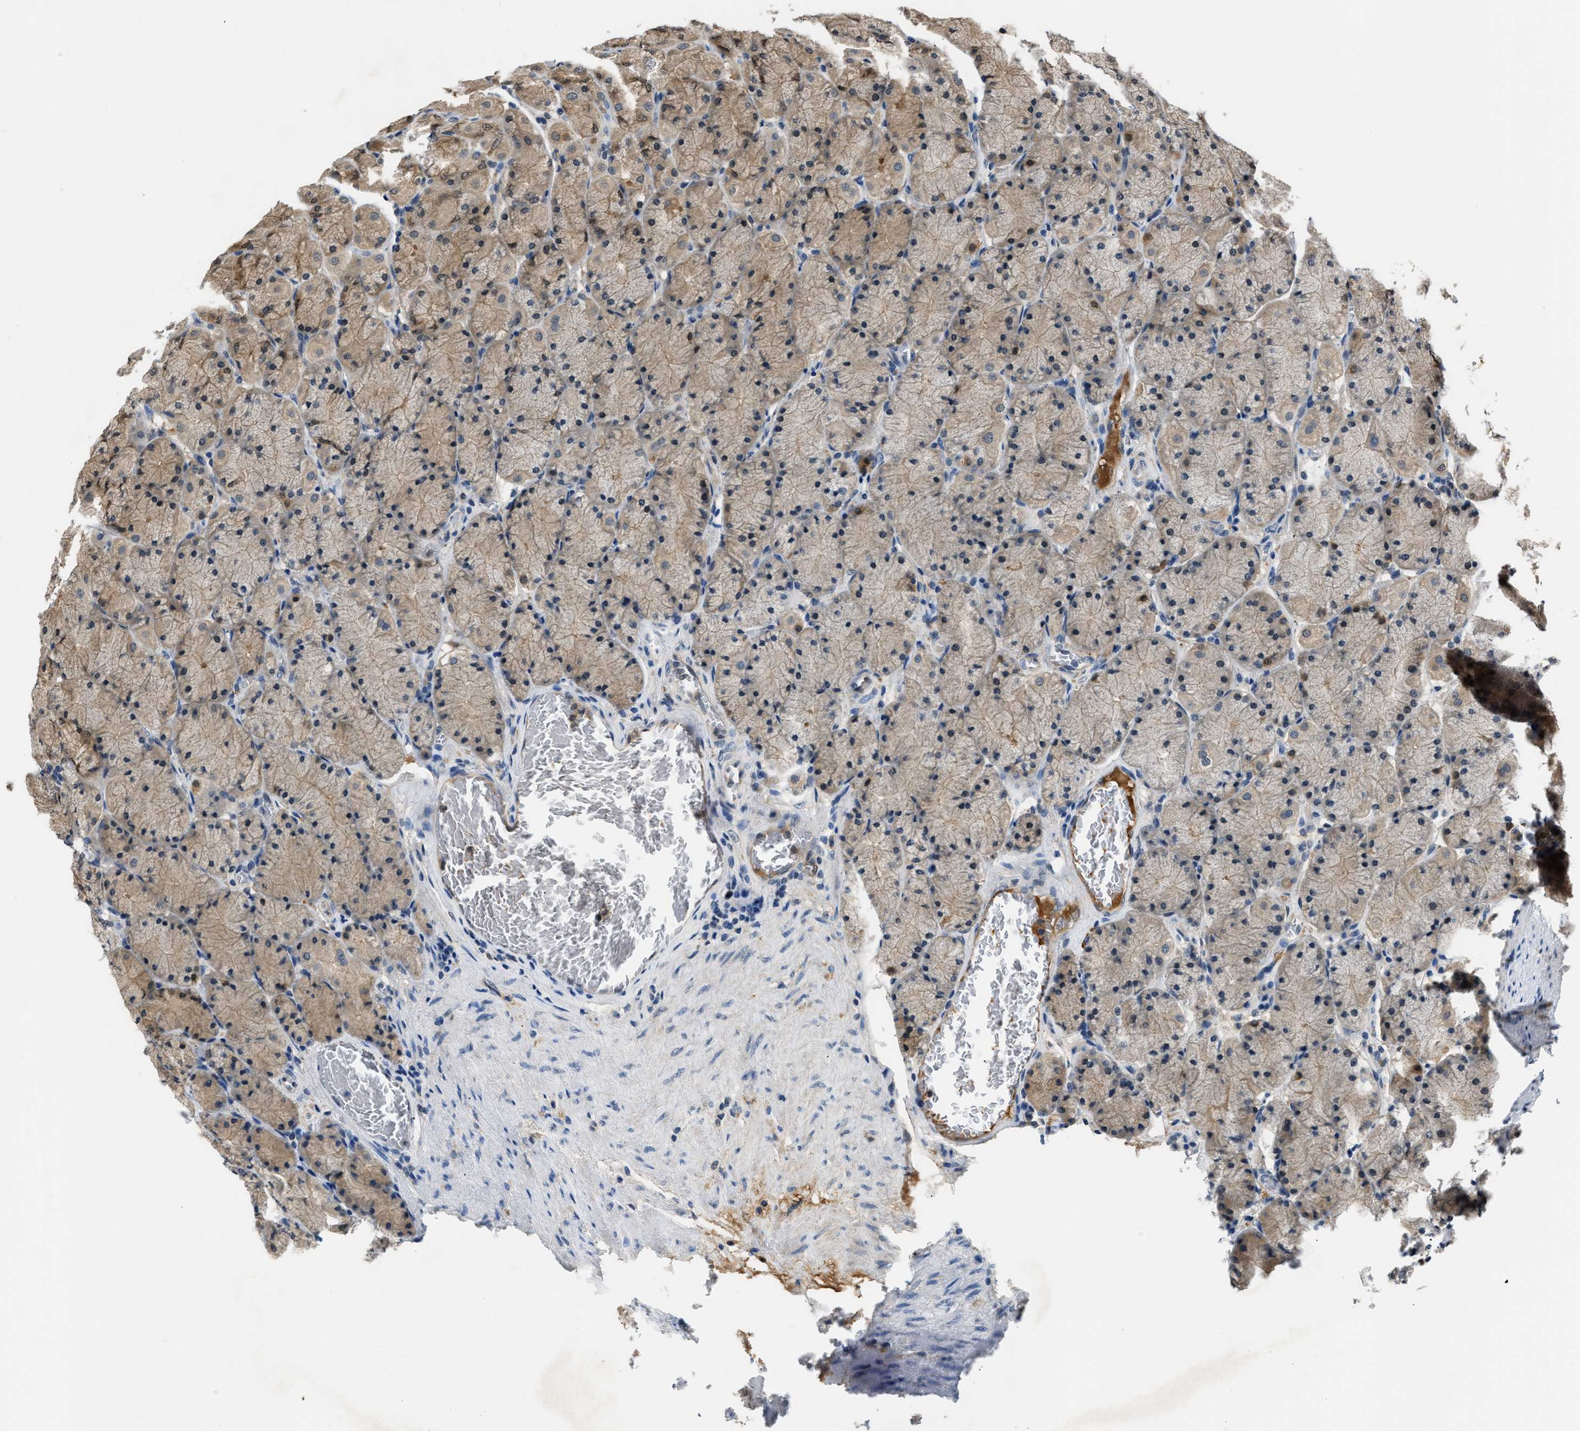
{"staining": {"intensity": "moderate", "quantity": "25%-75%", "location": "cytoplasmic/membranous,nuclear"}, "tissue": "stomach", "cell_type": "Glandular cells", "image_type": "normal", "snomed": [{"axis": "morphology", "description": "Normal tissue, NOS"}, {"axis": "topography", "description": "Stomach, upper"}], "caption": "Immunohistochemistry image of unremarkable stomach: human stomach stained using immunohistochemistry exhibits medium levels of moderate protein expression localized specifically in the cytoplasmic/membranous,nuclear of glandular cells, appearing as a cytoplasmic/membranous,nuclear brown color.", "gene": "TP53I3", "patient": {"sex": "female", "age": 56}}